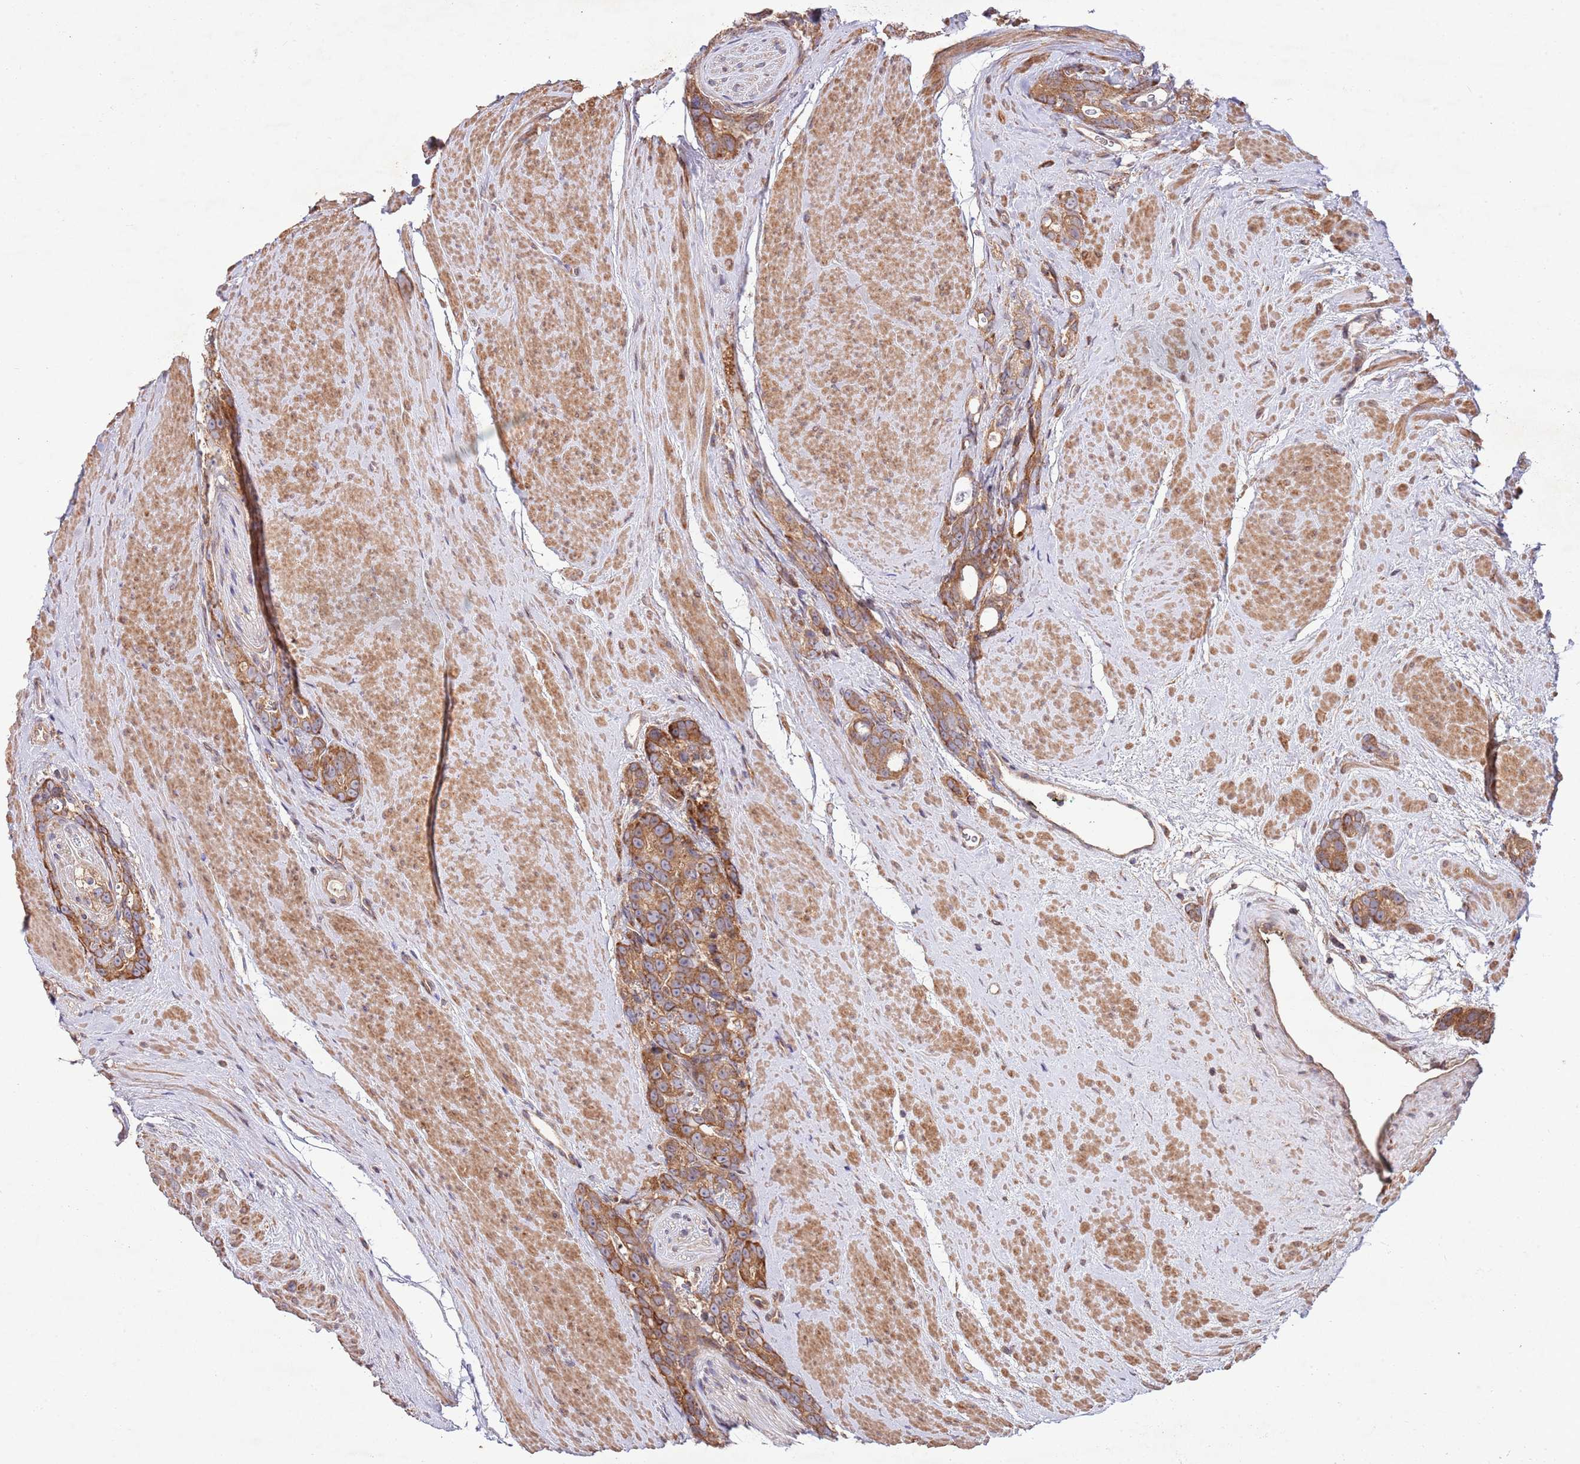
{"staining": {"intensity": "moderate", "quantity": ">75%", "location": "cytoplasmic/membranous"}, "tissue": "prostate cancer", "cell_type": "Tumor cells", "image_type": "cancer", "snomed": [{"axis": "morphology", "description": "Adenocarcinoma, High grade"}, {"axis": "topography", "description": "Prostate"}], "caption": "The immunohistochemical stain highlights moderate cytoplasmic/membranous positivity in tumor cells of prostate cancer (high-grade adenocarcinoma) tissue.", "gene": "RNF19B", "patient": {"sex": "male", "age": 74}}